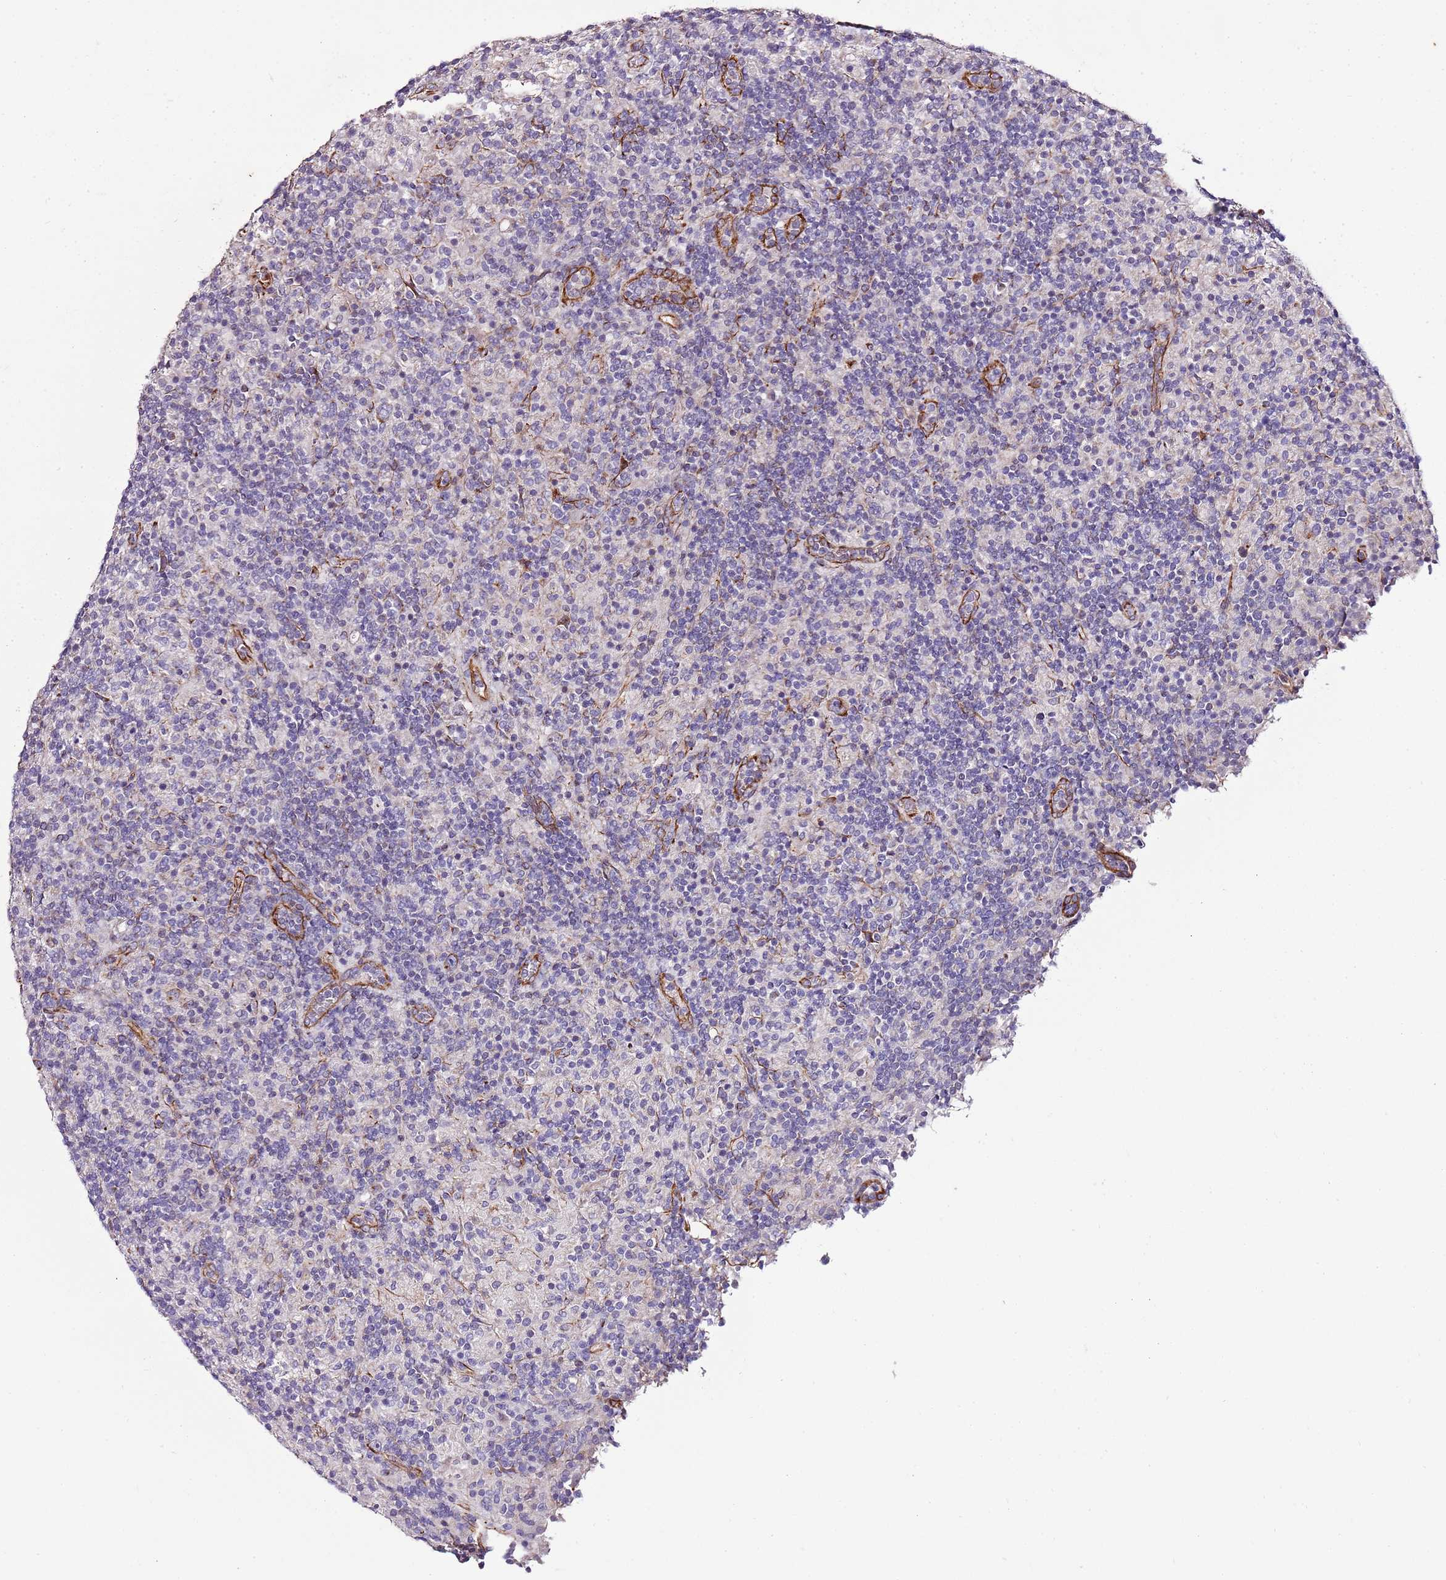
{"staining": {"intensity": "strong", "quantity": "<25%", "location": "cytoplasmic/membranous"}, "tissue": "lymphoma", "cell_type": "Tumor cells", "image_type": "cancer", "snomed": [{"axis": "morphology", "description": "Hodgkin's disease, NOS"}, {"axis": "topography", "description": "Lymph node"}], "caption": "Hodgkin's disease was stained to show a protein in brown. There is medium levels of strong cytoplasmic/membranous expression in about <25% of tumor cells.", "gene": "ZNF786", "patient": {"sex": "male", "age": 70}}